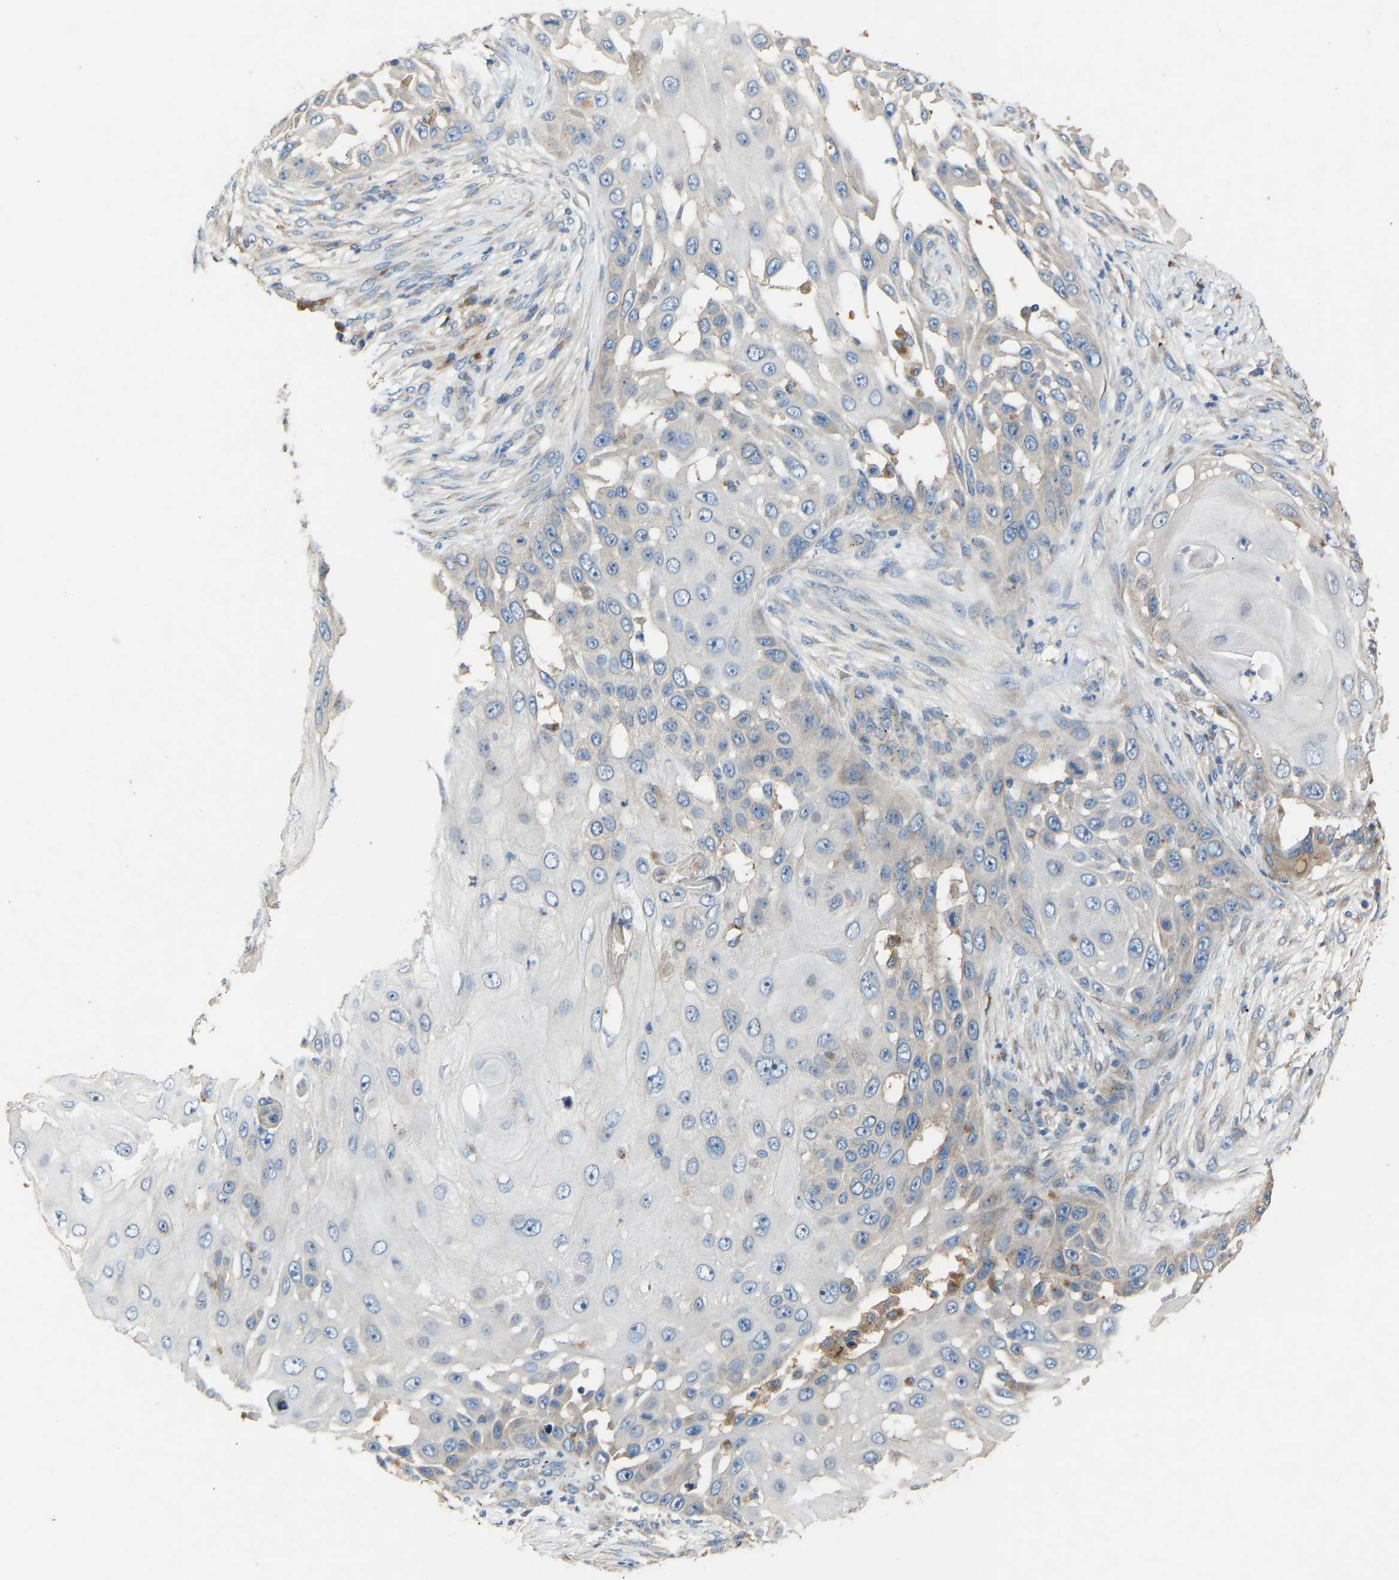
{"staining": {"intensity": "weak", "quantity": "<25%", "location": "cytoplasmic/membranous"}, "tissue": "skin cancer", "cell_type": "Tumor cells", "image_type": "cancer", "snomed": [{"axis": "morphology", "description": "Squamous cell carcinoma, NOS"}, {"axis": "topography", "description": "Skin"}], "caption": "Tumor cells are negative for brown protein staining in skin cancer (squamous cell carcinoma). (Immunohistochemistry (ihc), brightfield microscopy, high magnification).", "gene": "RGP1", "patient": {"sex": "female", "age": 44}}